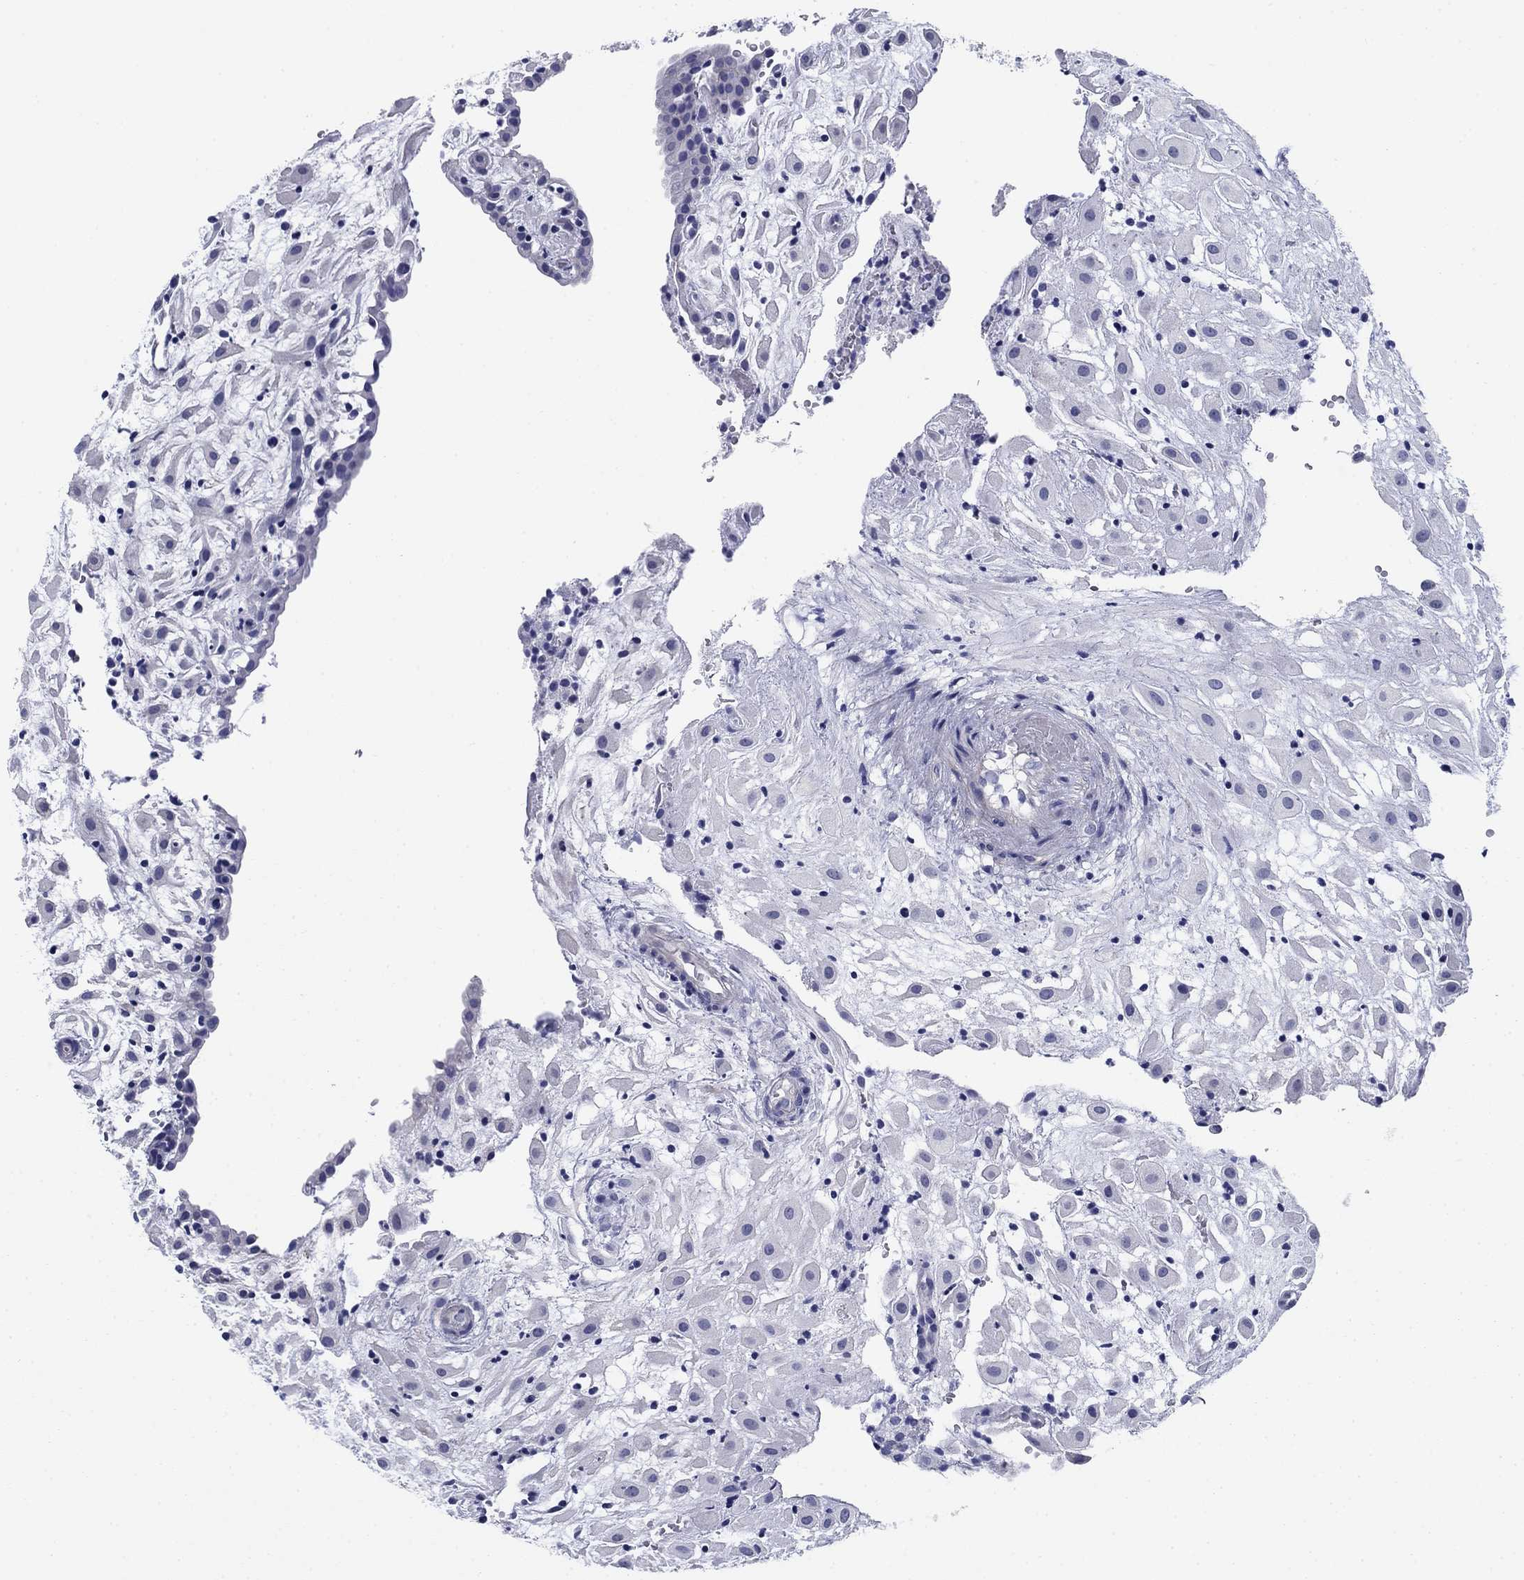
{"staining": {"intensity": "negative", "quantity": "none", "location": "none"}, "tissue": "placenta", "cell_type": "Decidual cells", "image_type": "normal", "snomed": [{"axis": "morphology", "description": "Normal tissue, NOS"}, {"axis": "topography", "description": "Placenta"}], "caption": "This is an immunohistochemistry micrograph of benign placenta. There is no positivity in decidual cells.", "gene": "PRKCG", "patient": {"sex": "female", "age": 24}}